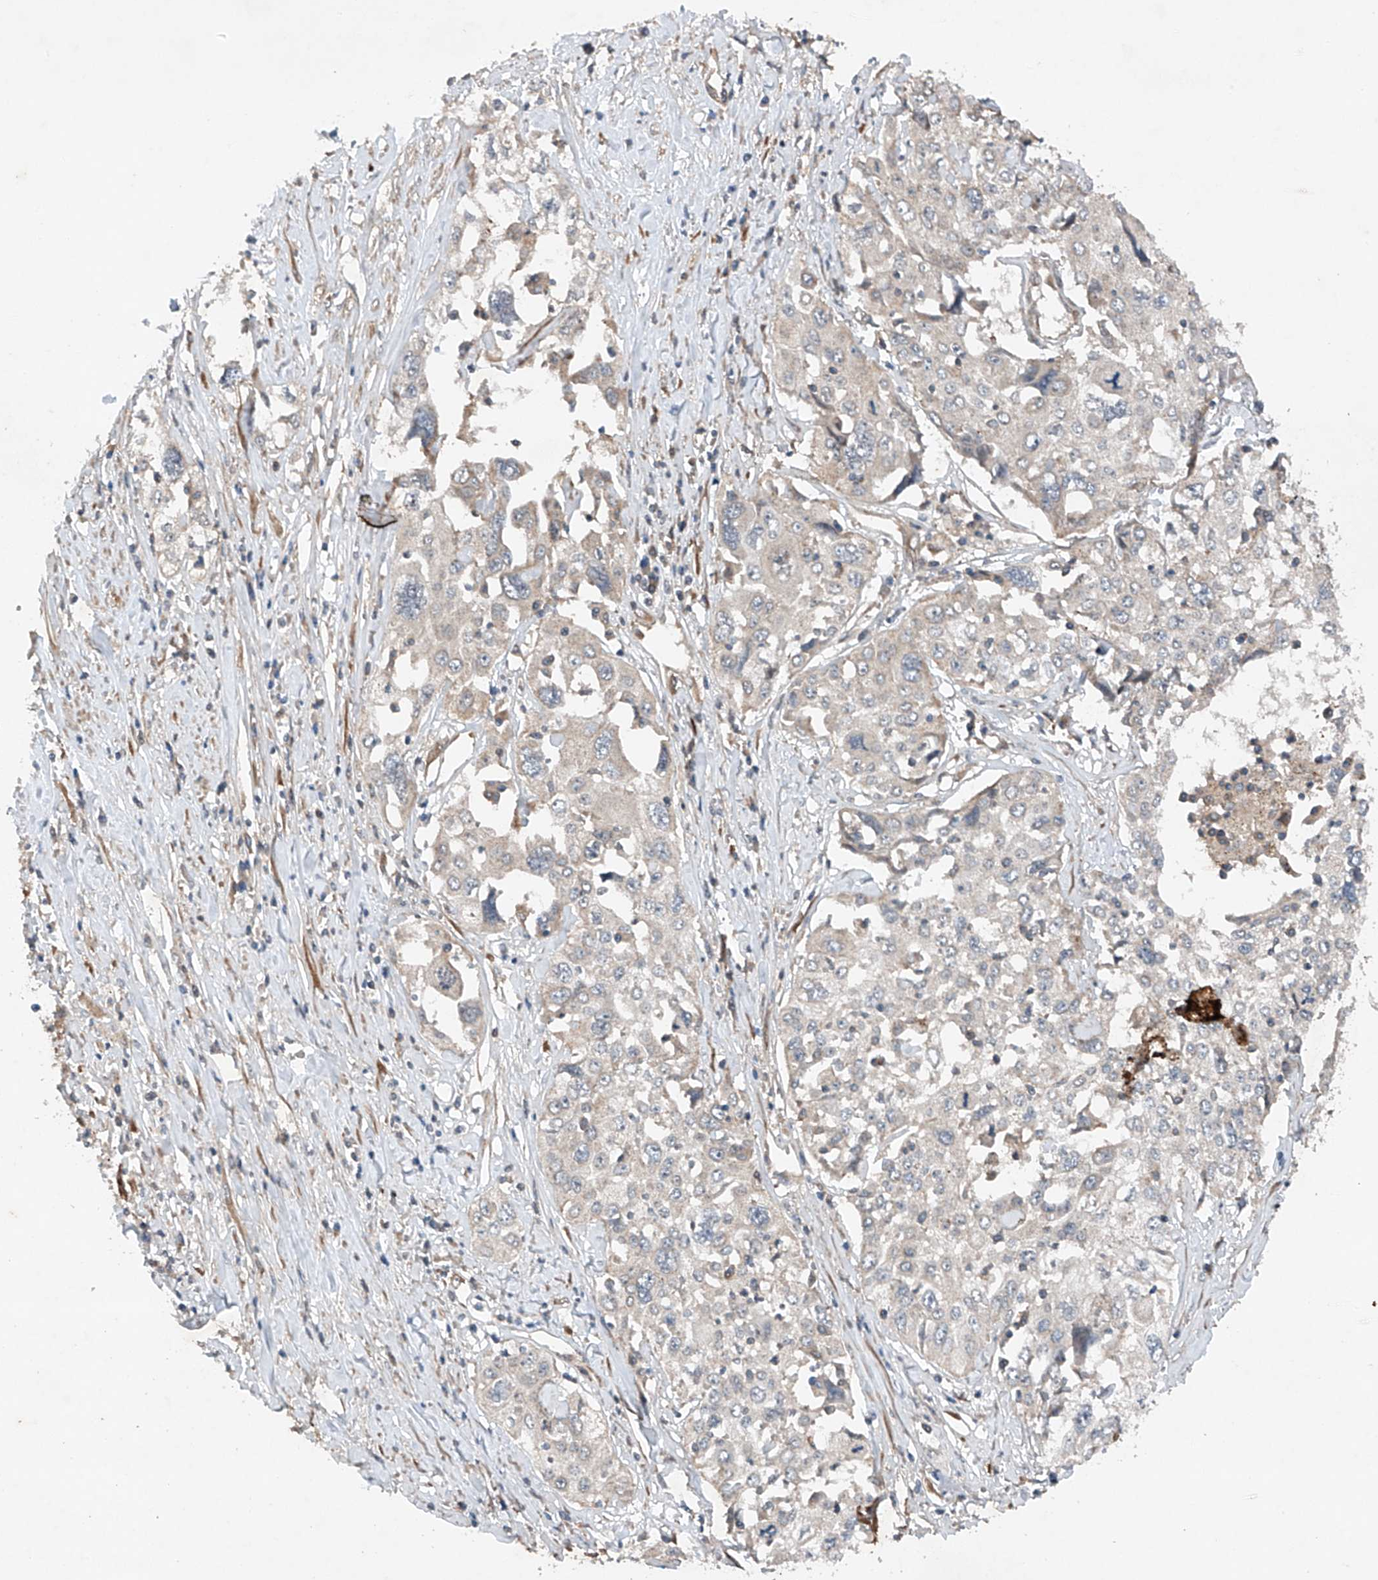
{"staining": {"intensity": "negative", "quantity": "none", "location": "none"}, "tissue": "cervical cancer", "cell_type": "Tumor cells", "image_type": "cancer", "snomed": [{"axis": "morphology", "description": "Squamous cell carcinoma, NOS"}, {"axis": "topography", "description": "Cervix"}], "caption": "A histopathology image of cervical cancer (squamous cell carcinoma) stained for a protein exhibits no brown staining in tumor cells.", "gene": "CEP85L", "patient": {"sex": "female", "age": 31}}